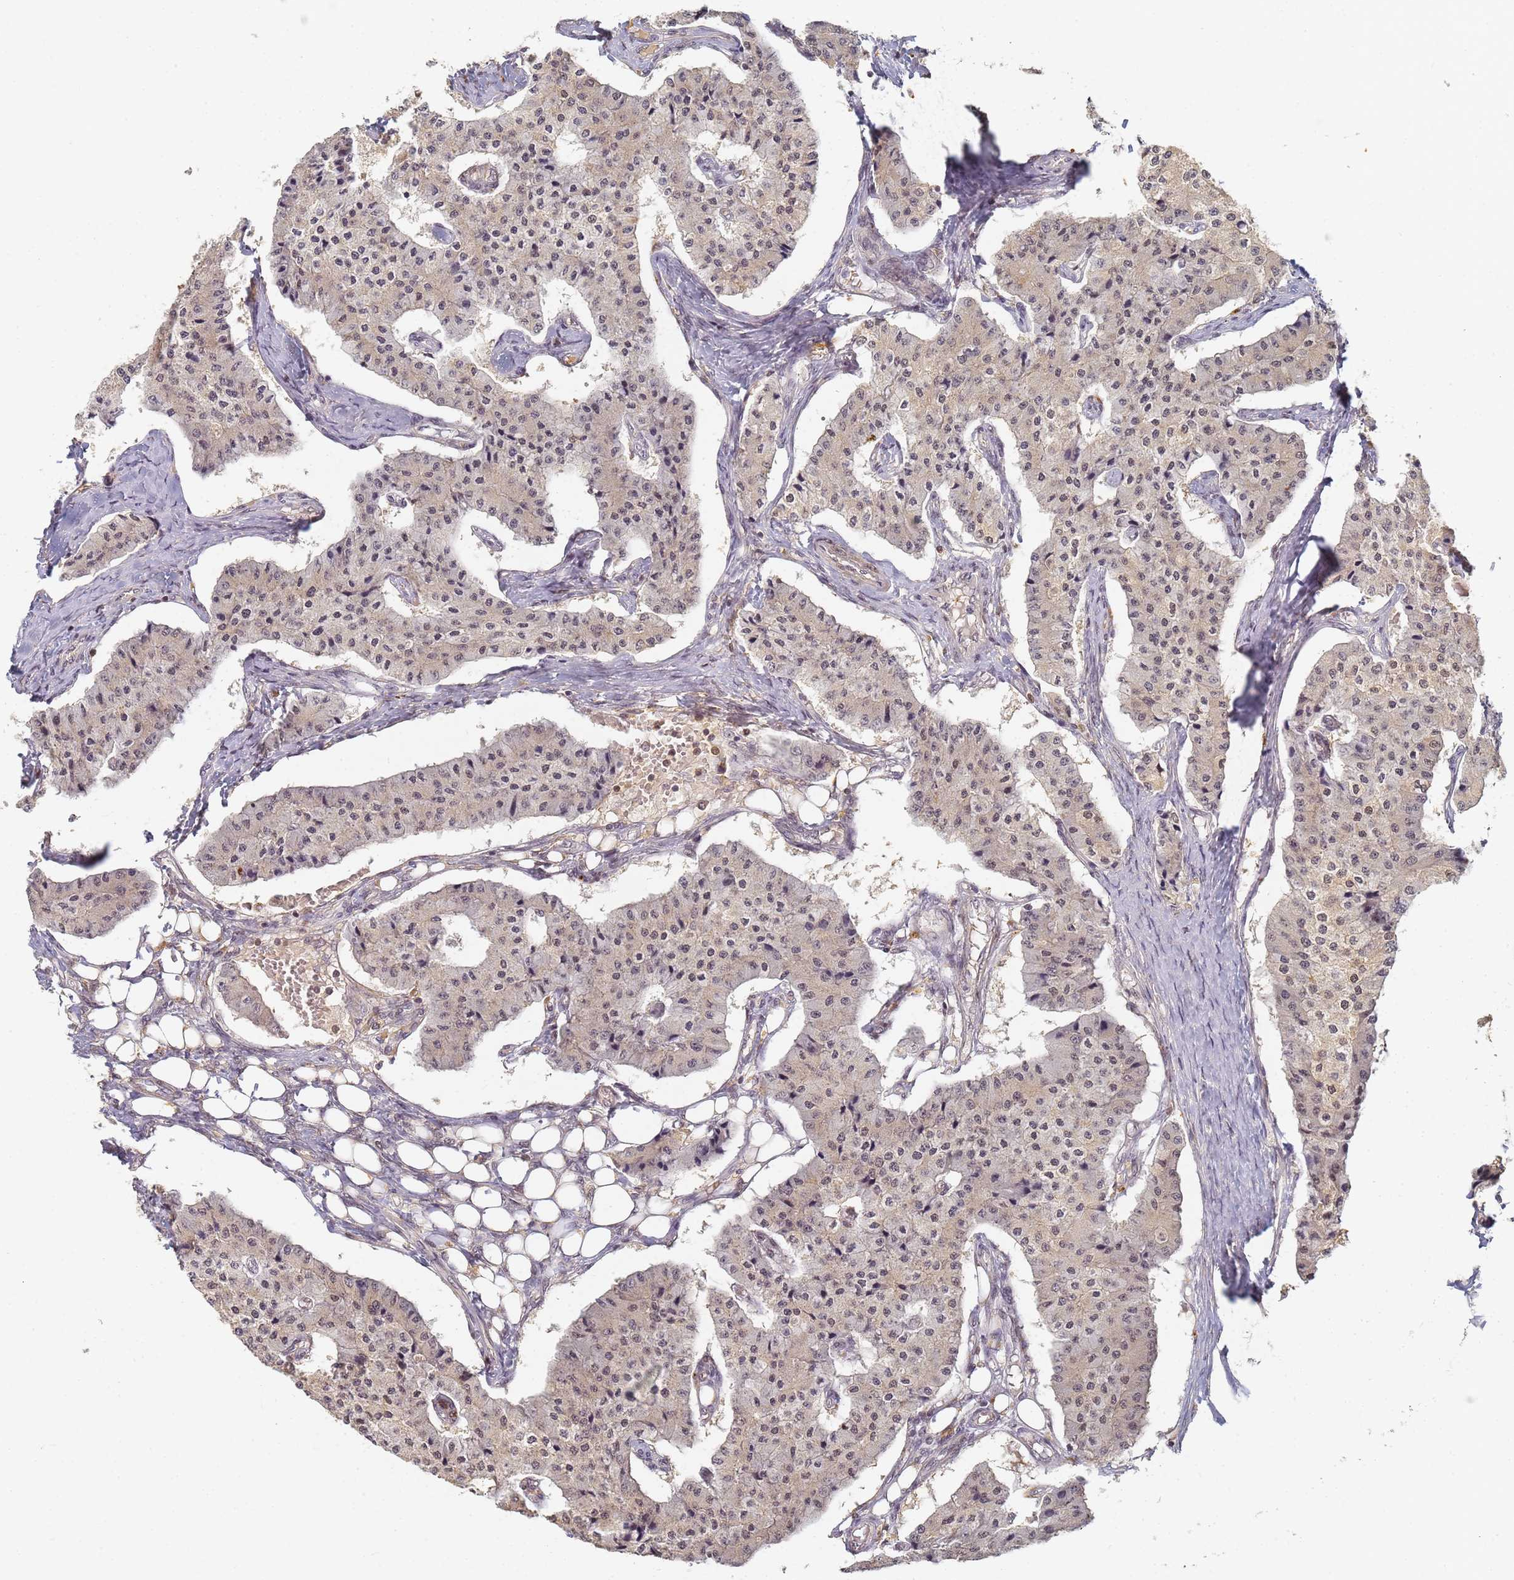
{"staining": {"intensity": "weak", "quantity": "25%-75%", "location": "nuclear"}, "tissue": "carcinoid", "cell_type": "Tumor cells", "image_type": "cancer", "snomed": [{"axis": "morphology", "description": "Carcinoid, malignant, NOS"}, {"axis": "topography", "description": "Colon"}], "caption": "IHC image of neoplastic tissue: human carcinoid (malignant) stained using immunohistochemistry exhibits low levels of weak protein expression localized specifically in the nuclear of tumor cells, appearing as a nuclear brown color.", "gene": "HMCES", "patient": {"sex": "female", "age": 52}}